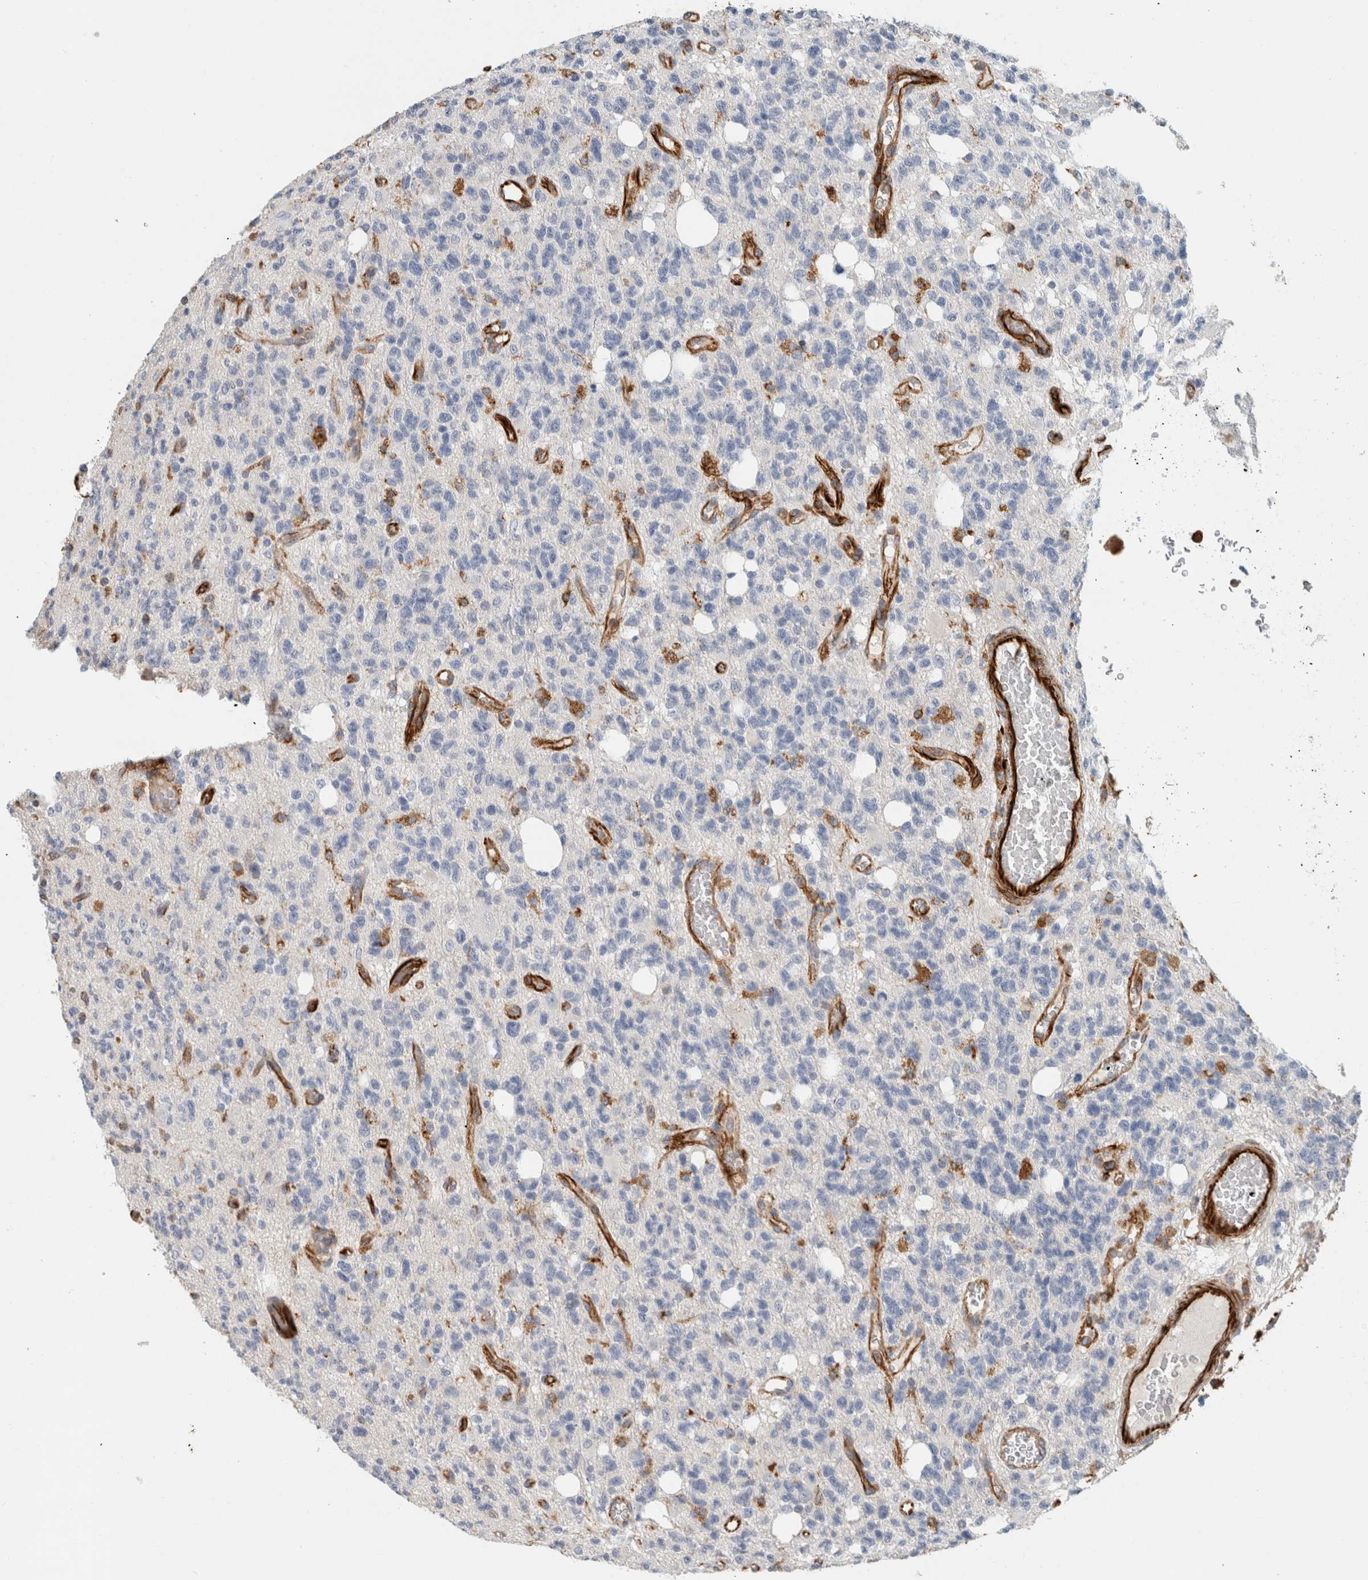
{"staining": {"intensity": "negative", "quantity": "none", "location": "none"}, "tissue": "glioma", "cell_type": "Tumor cells", "image_type": "cancer", "snomed": [{"axis": "morphology", "description": "Glioma, malignant, High grade"}, {"axis": "topography", "description": "Brain"}], "caption": "IHC of human malignant glioma (high-grade) demonstrates no positivity in tumor cells.", "gene": "LY86", "patient": {"sex": "female", "age": 62}}